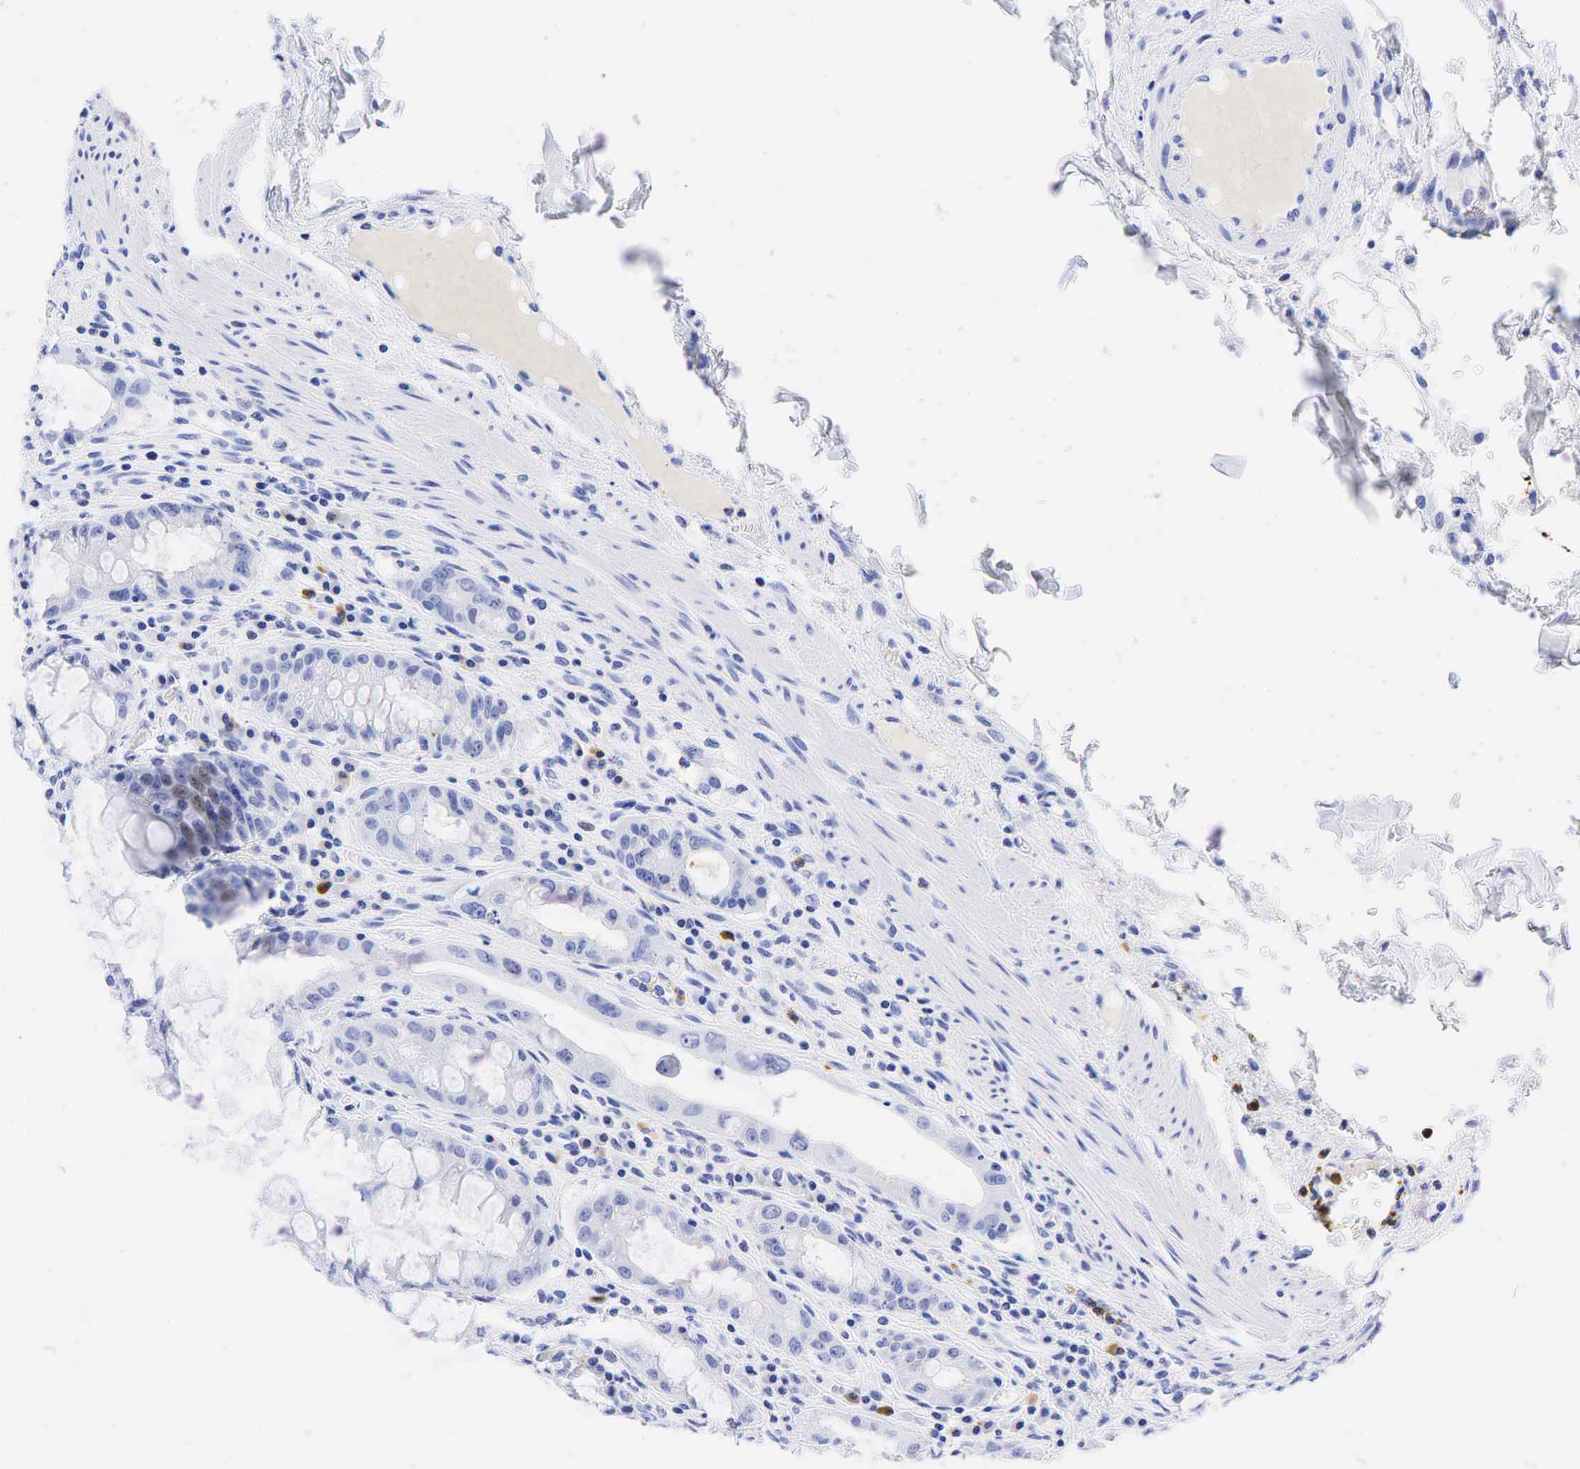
{"staining": {"intensity": "negative", "quantity": "none", "location": "none"}, "tissue": "rectum", "cell_type": "Glandular cells", "image_type": "normal", "snomed": [{"axis": "morphology", "description": "Normal tissue, NOS"}, {"axis": "topography", "description": "Rectum"}], "caption": "High power microscopy micrograph of an immunohistochemistry image of normal rectum, revealing no significant positivity in glandular cells. The staining was performed using DAB to visualize the protein expression in brown, while the nuclei were stained in blue with hematoxylin (Magnification: 20x).", "gene": "FUT4", "patient": {"sex": "female", "age": 60}}